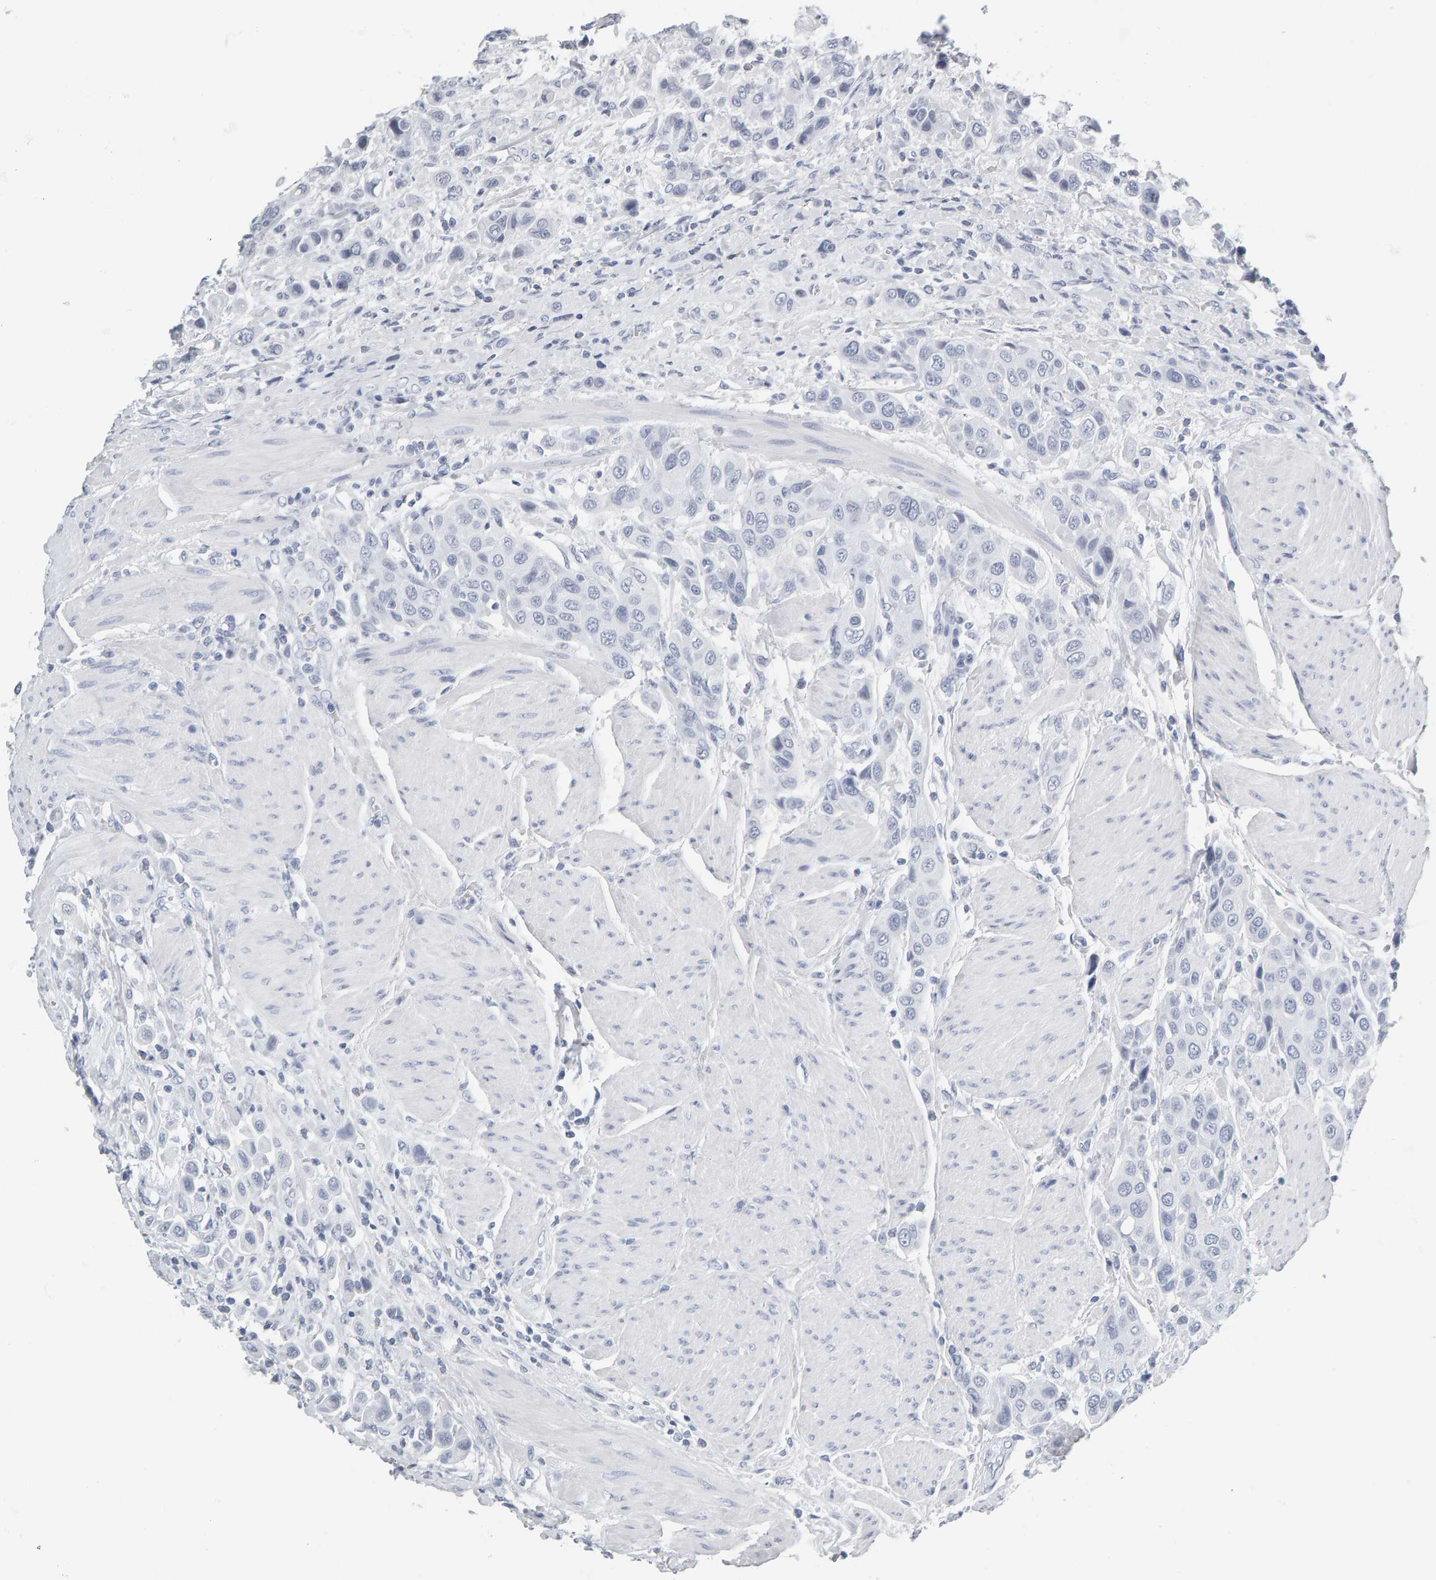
{"staining": {"intensity": "negative", "quantity": "none", "location": "none"}, "tissue": "urothelial cancer", "cell_type": "Tumor cells", "image_type": "cancer", "snomed": [{"axis": "morphology", "description": "Urothelial carcinoma, High grade"}, {"axis": "topography", "description": "Urinary bladder"}], "caption": "Tumor cells are negative for protein expression in human urothelial cancer.", "gene": "SPACA3", "patient": {"sex": "male", "age": 50}}